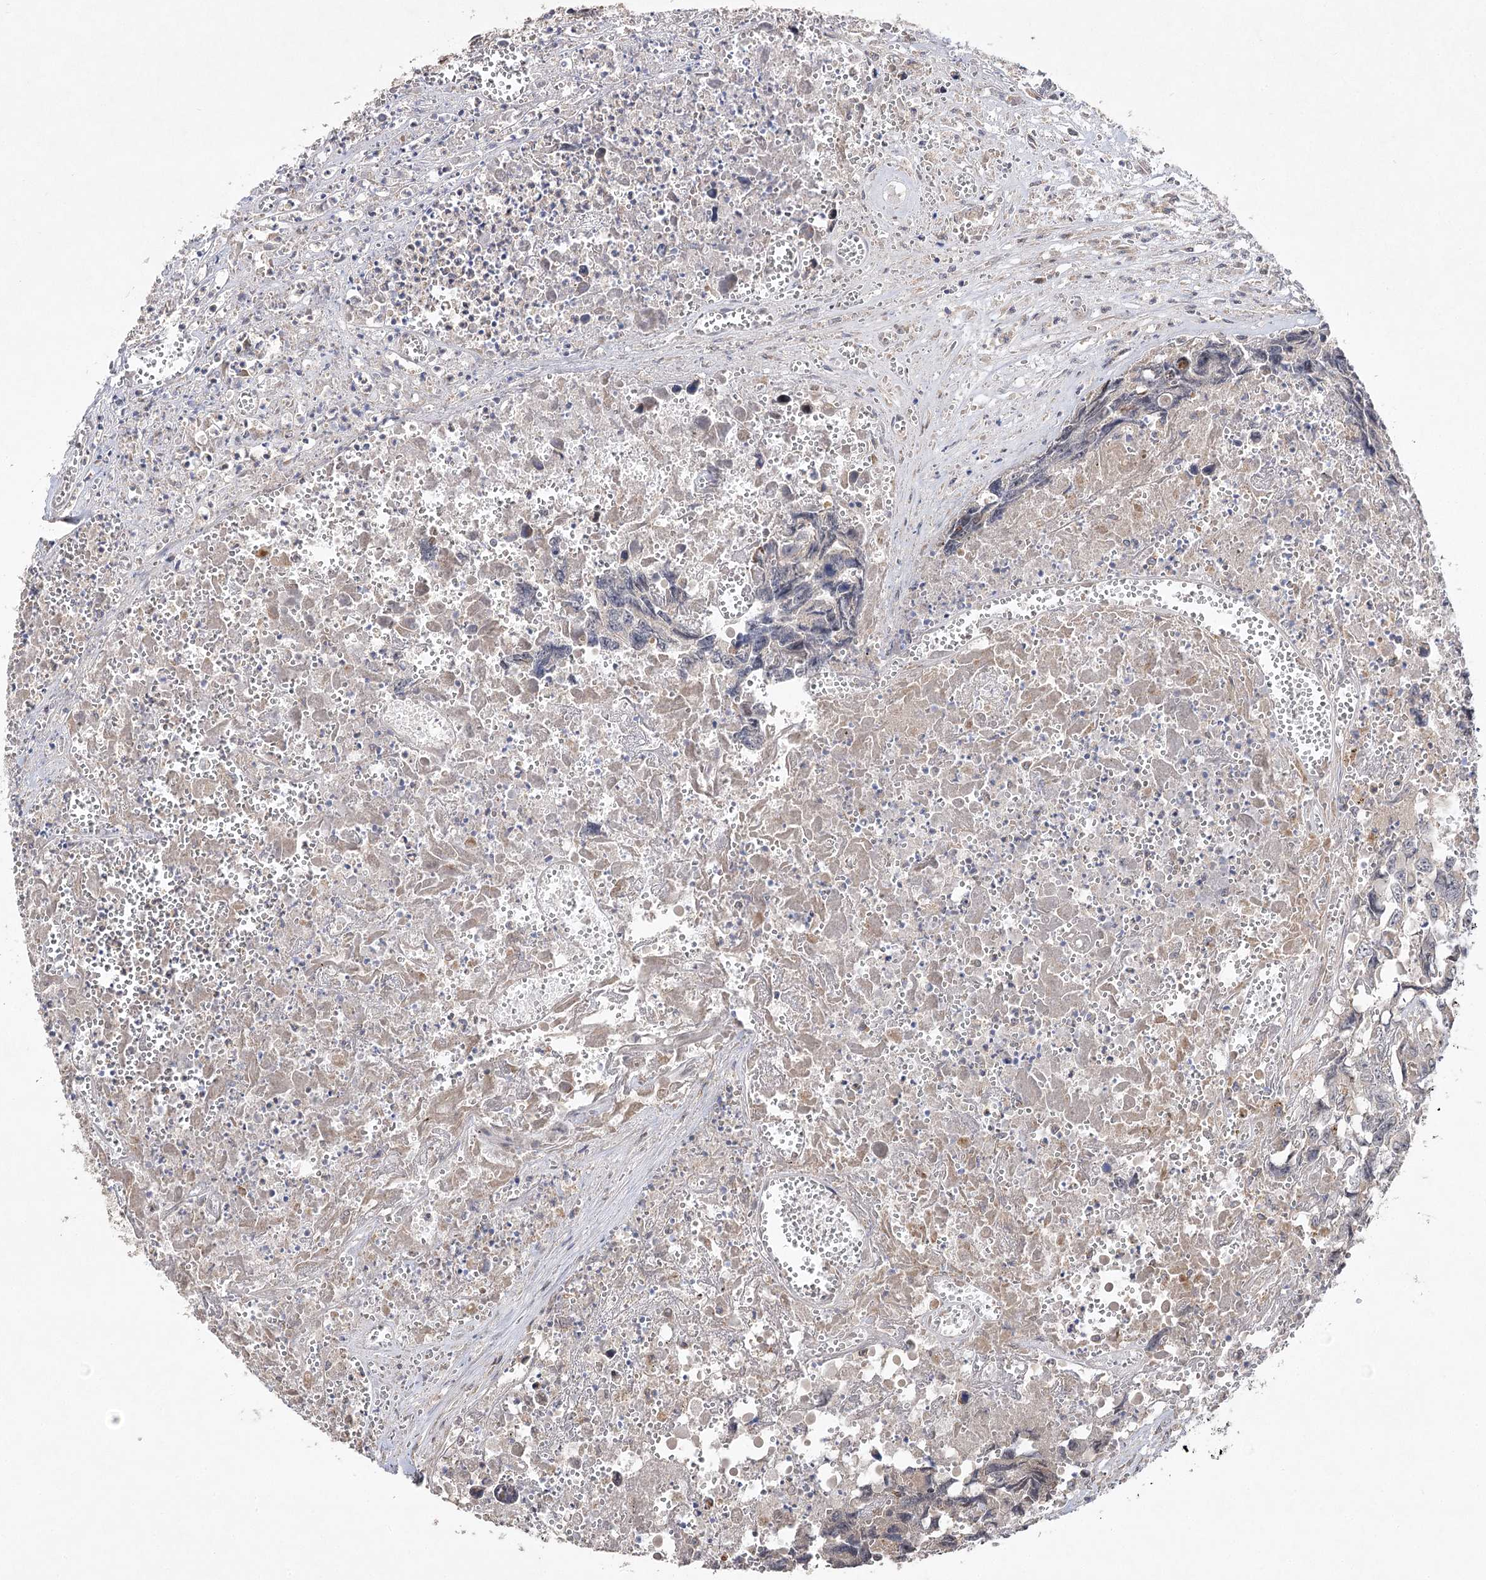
{"staining": {"intensity": "weak", "quantity": "<25%", "location": "cytoplasmic/membranous"}, "tissue": "testis cancer", "cell_type": "Tumor cells", "image_type": "cancer", "snomed": [{"axis": "morphology", "description": "Carcinoma, Embryonal, NOS"}, {"axis": "topography", "description": "Testis"}], "caption": "Immunohistochemistry (IHC) photomicrograph of neoplastic tissue: human testis cancer stained with DAB displays no significant protein expression in tumor cells.", "gene": "OBSL1", "patient": {"sex": "male", "age": 31}}